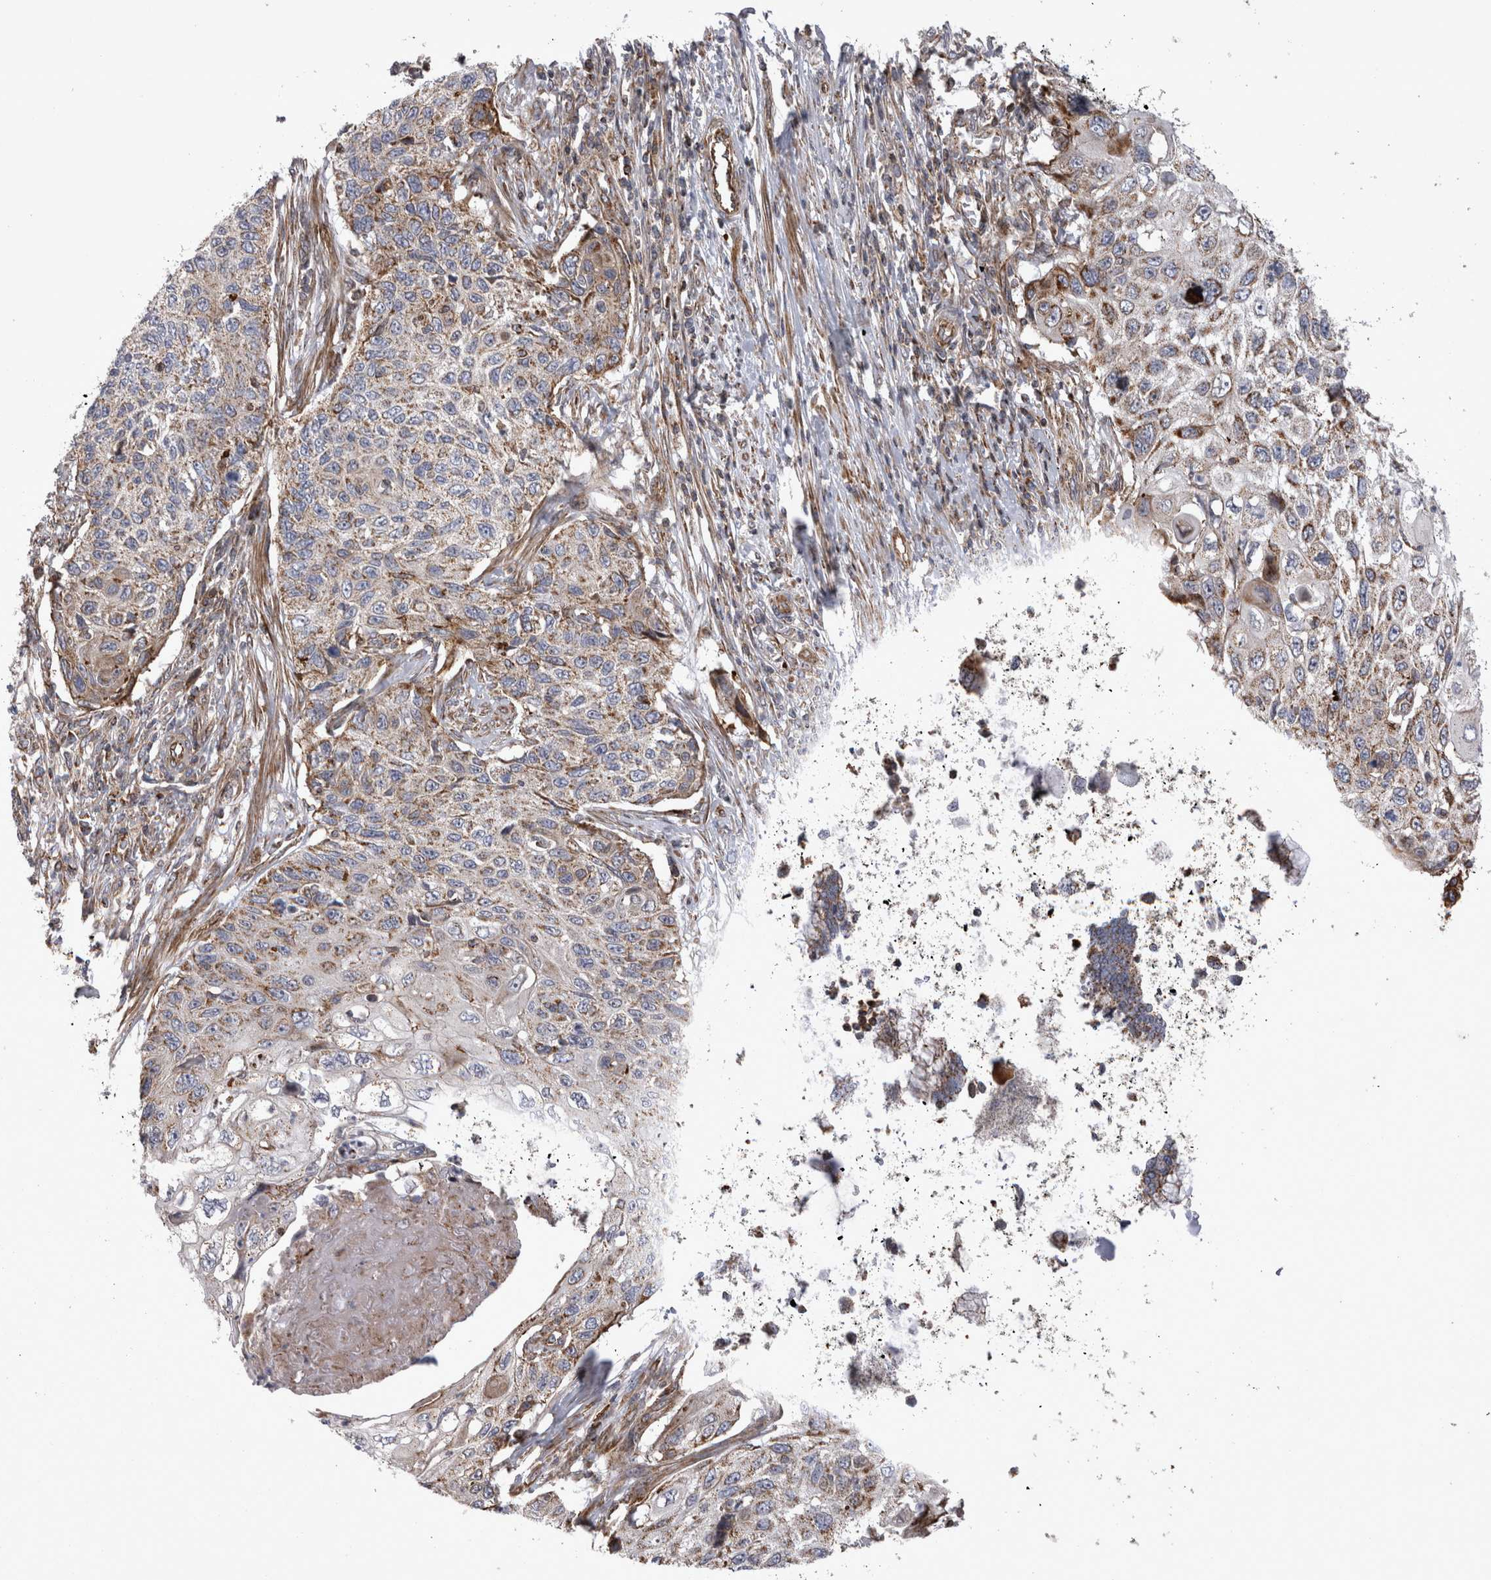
{"staining": {"intensity": "moderate", "quantity": "<25%", "location": "cytoplasmic/membranous"}, "tissue": "cervical cancer", "cell_type": "Tumor cells", "image_type": "cancer", "snomed": [{"axis": "morphology", "description": "Squamous cell carcinoma, NOS"}, {"axis": "topography", "description": "Cervix"}], "caption": "Immunohistochemistry (IHC) histopathology image of cervical cancer stained for a protein (brown), which reveals low levels of moderate cytoplasmic/membranous positivity in approximately <25% of tumor cells.", "gene": "TSPOAP1", "patient": {"sex": "female", "age": 70}}